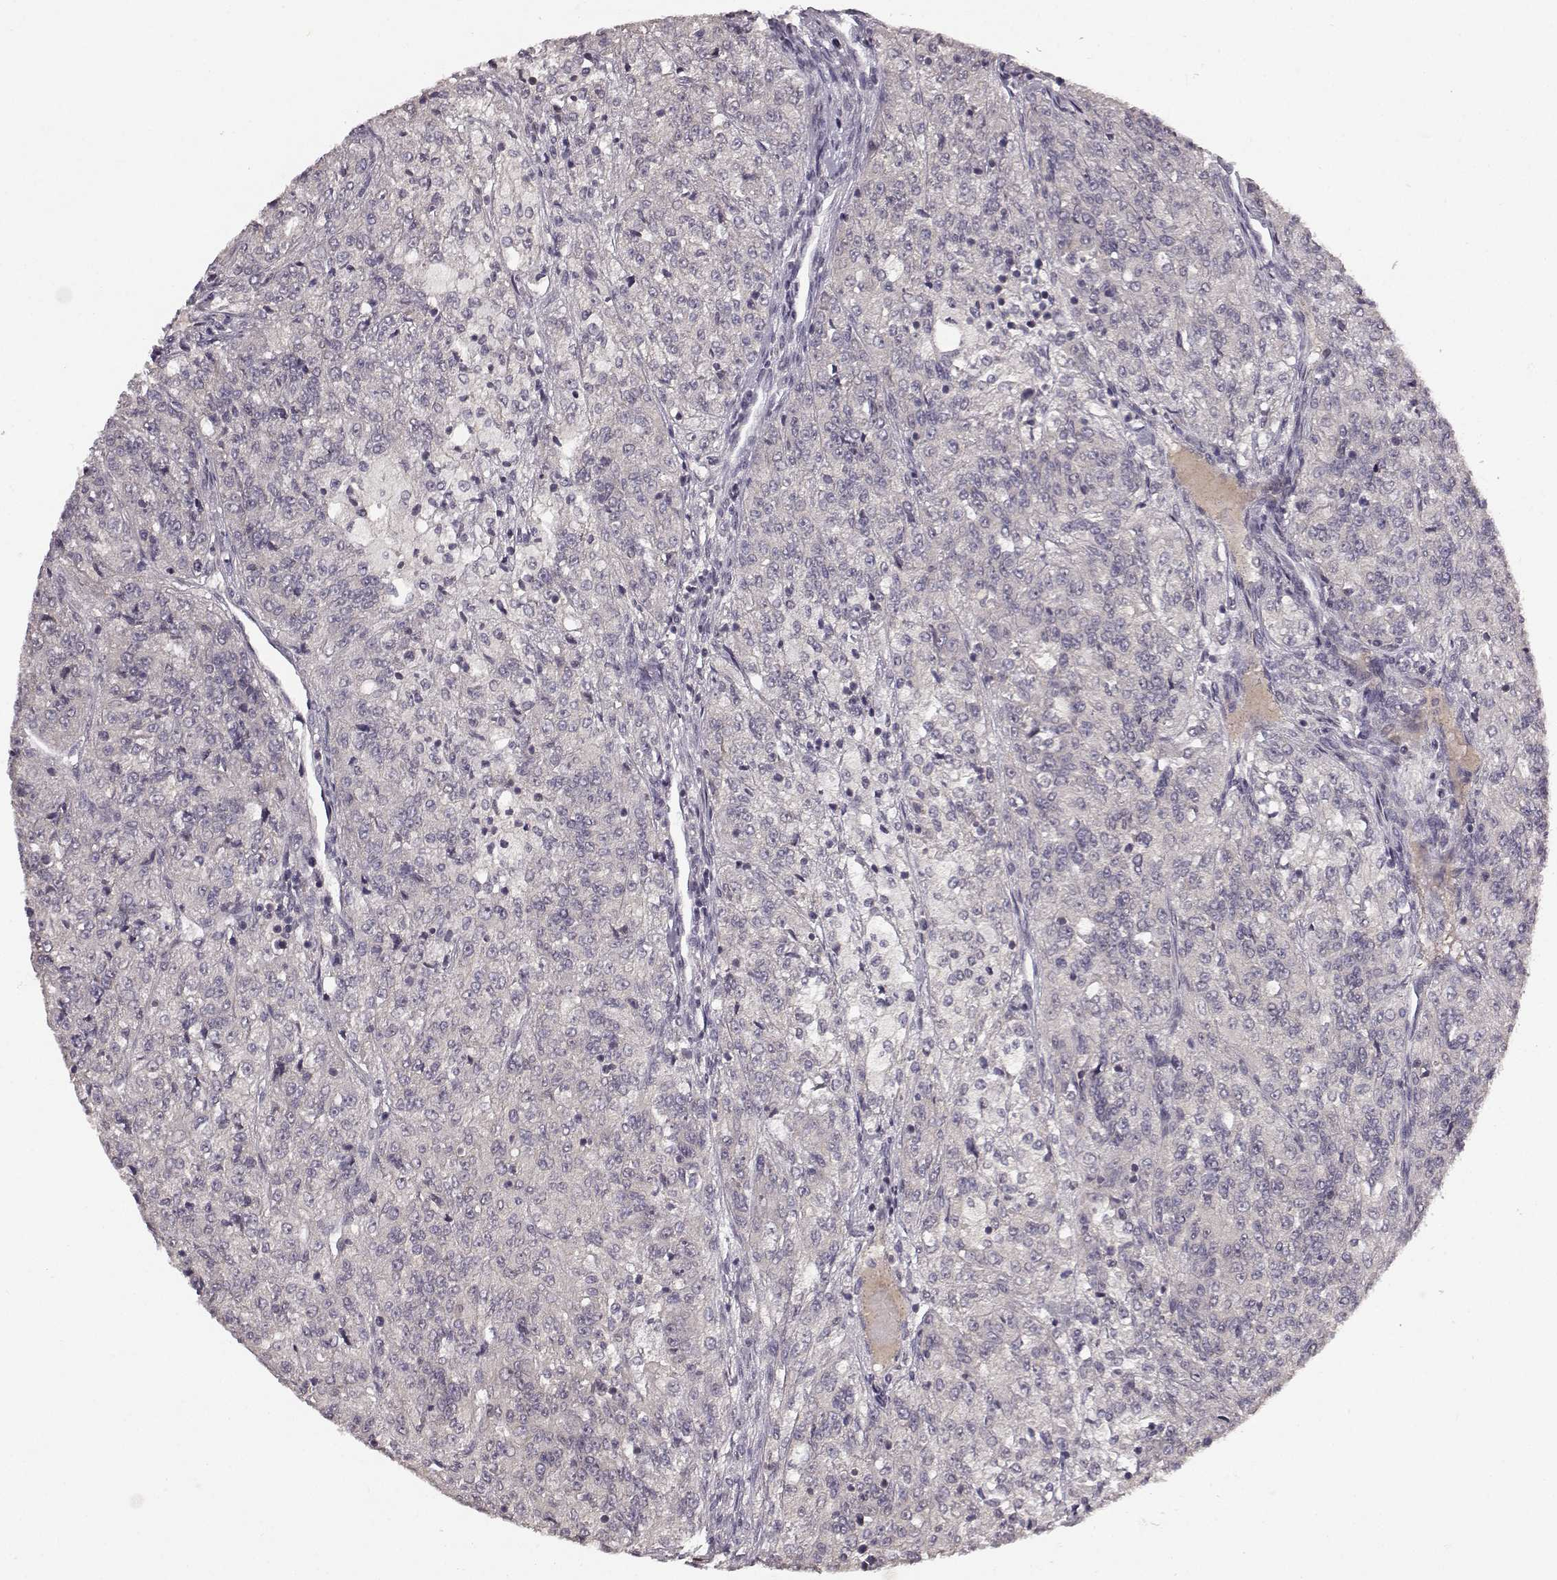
{"staining": {"intensity": "negative", "quantity": "none", "location": "none"}, "tissue": "renal cancer", "cell_type": "Tumor cells", "image_type": "cancer", "snomed": [{"axis": "morphology", "description": "Adenocarcinoma, NOS"}, {"axis": "topography", "description": "Kidney"}], "caption": "Tumor cells are negative for brown protein staining in renal adenocarcinoma.", "gene": "NTRK2", "patient": {"sex": "female", "age": 63}}